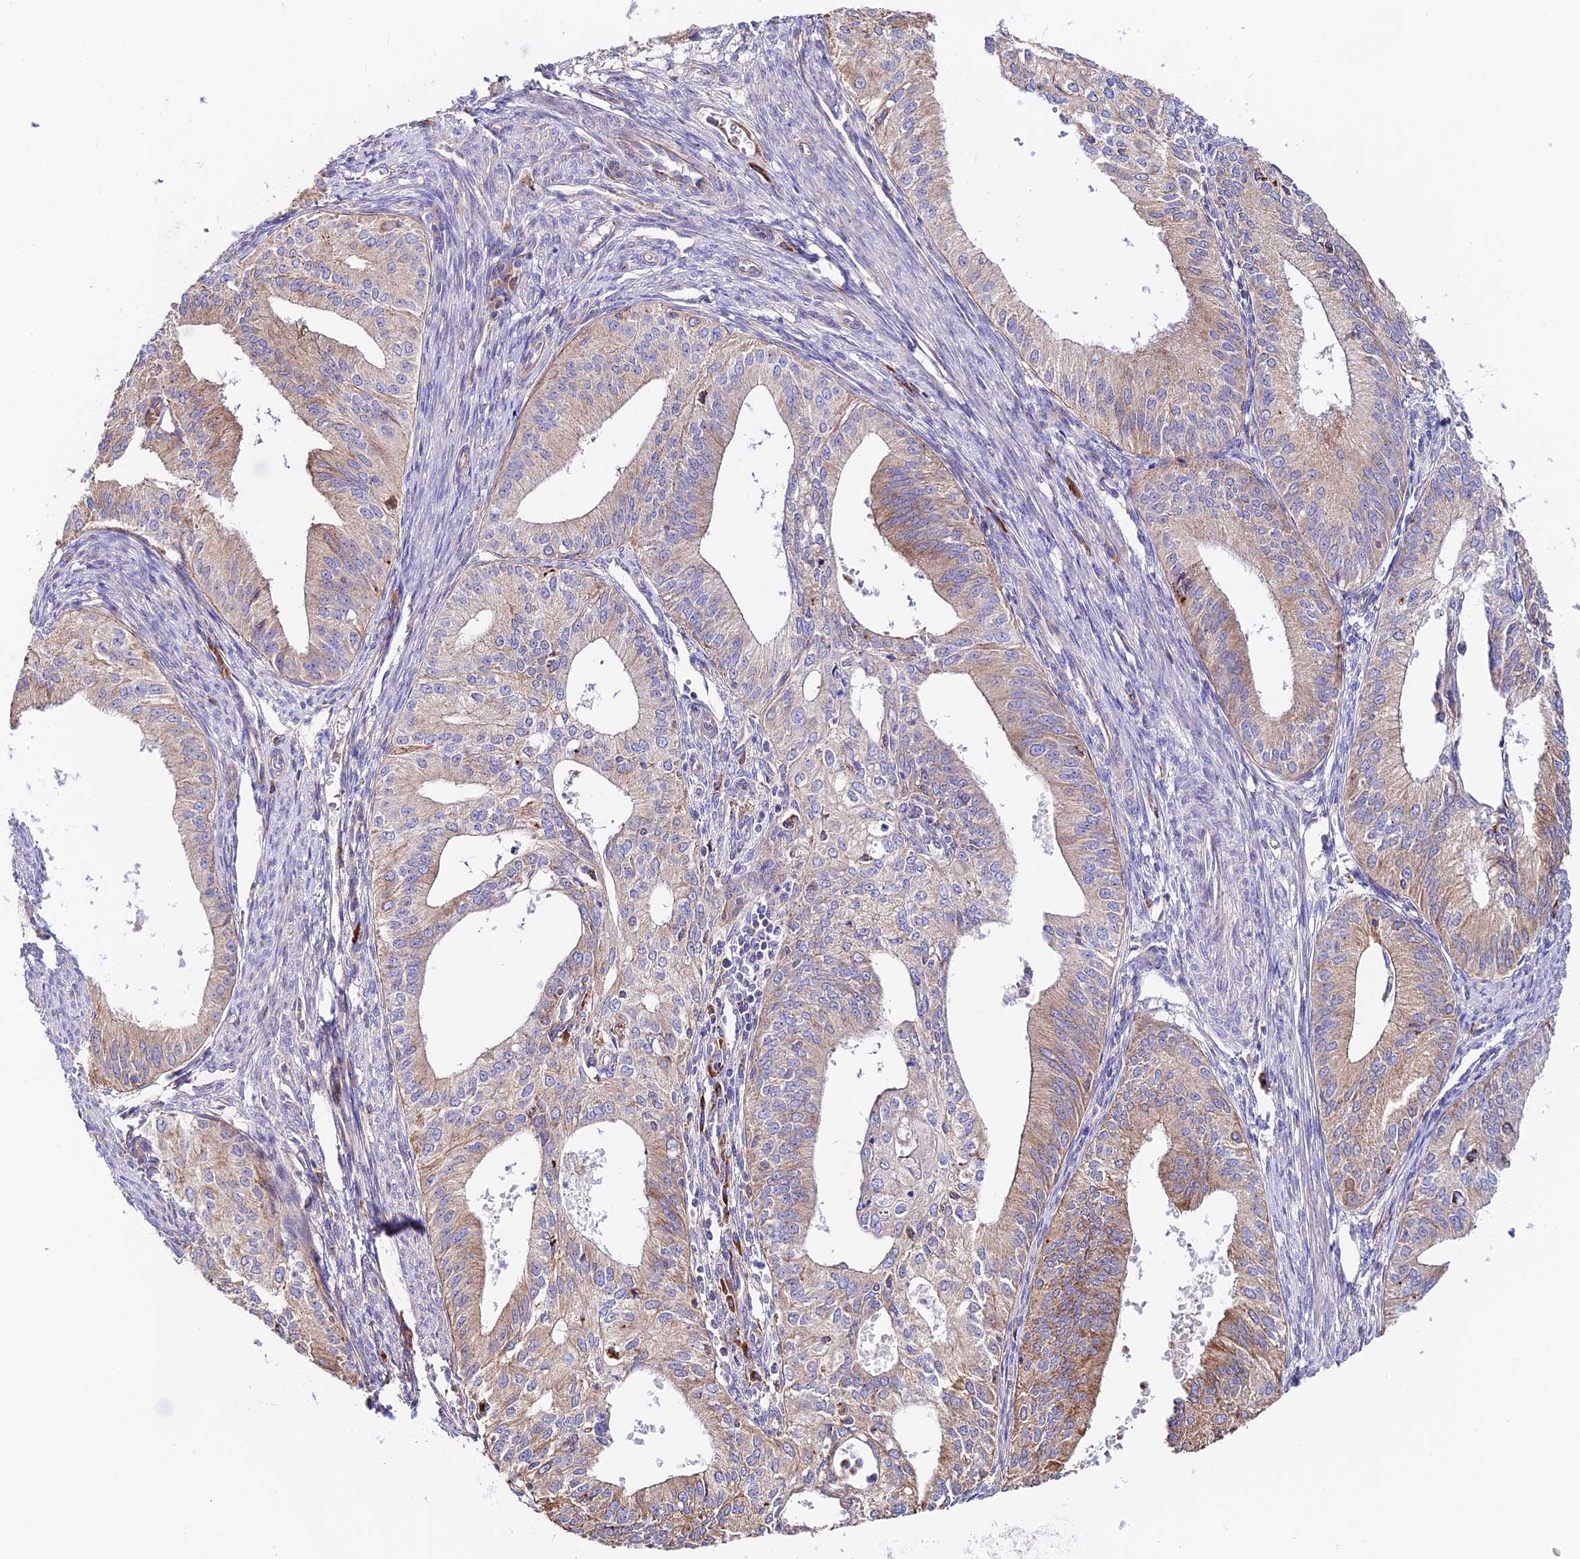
{"staining": {"intensity": "weak", "quantity": "25%-75%", "location": "cytoplasmic/membranous"}, "tissue": "endometrial cancer", "cell_type": "Tumor cells", "image_type": "cancer", "snomed": [{"axis": "morphology", "description": "Adenocarcinoma, NOS"}, {"axis": "topography", "description": "Endometrium"}], "caption": "This micrograph demonstrates immunohistochemistry staining of human endometrial cancer, with low weak cytoplasmic/membranous positivity in about 25%-75% of tumor cells.", "gene": "VPS13C", "patient": {"sex": "female", "age": 50}}